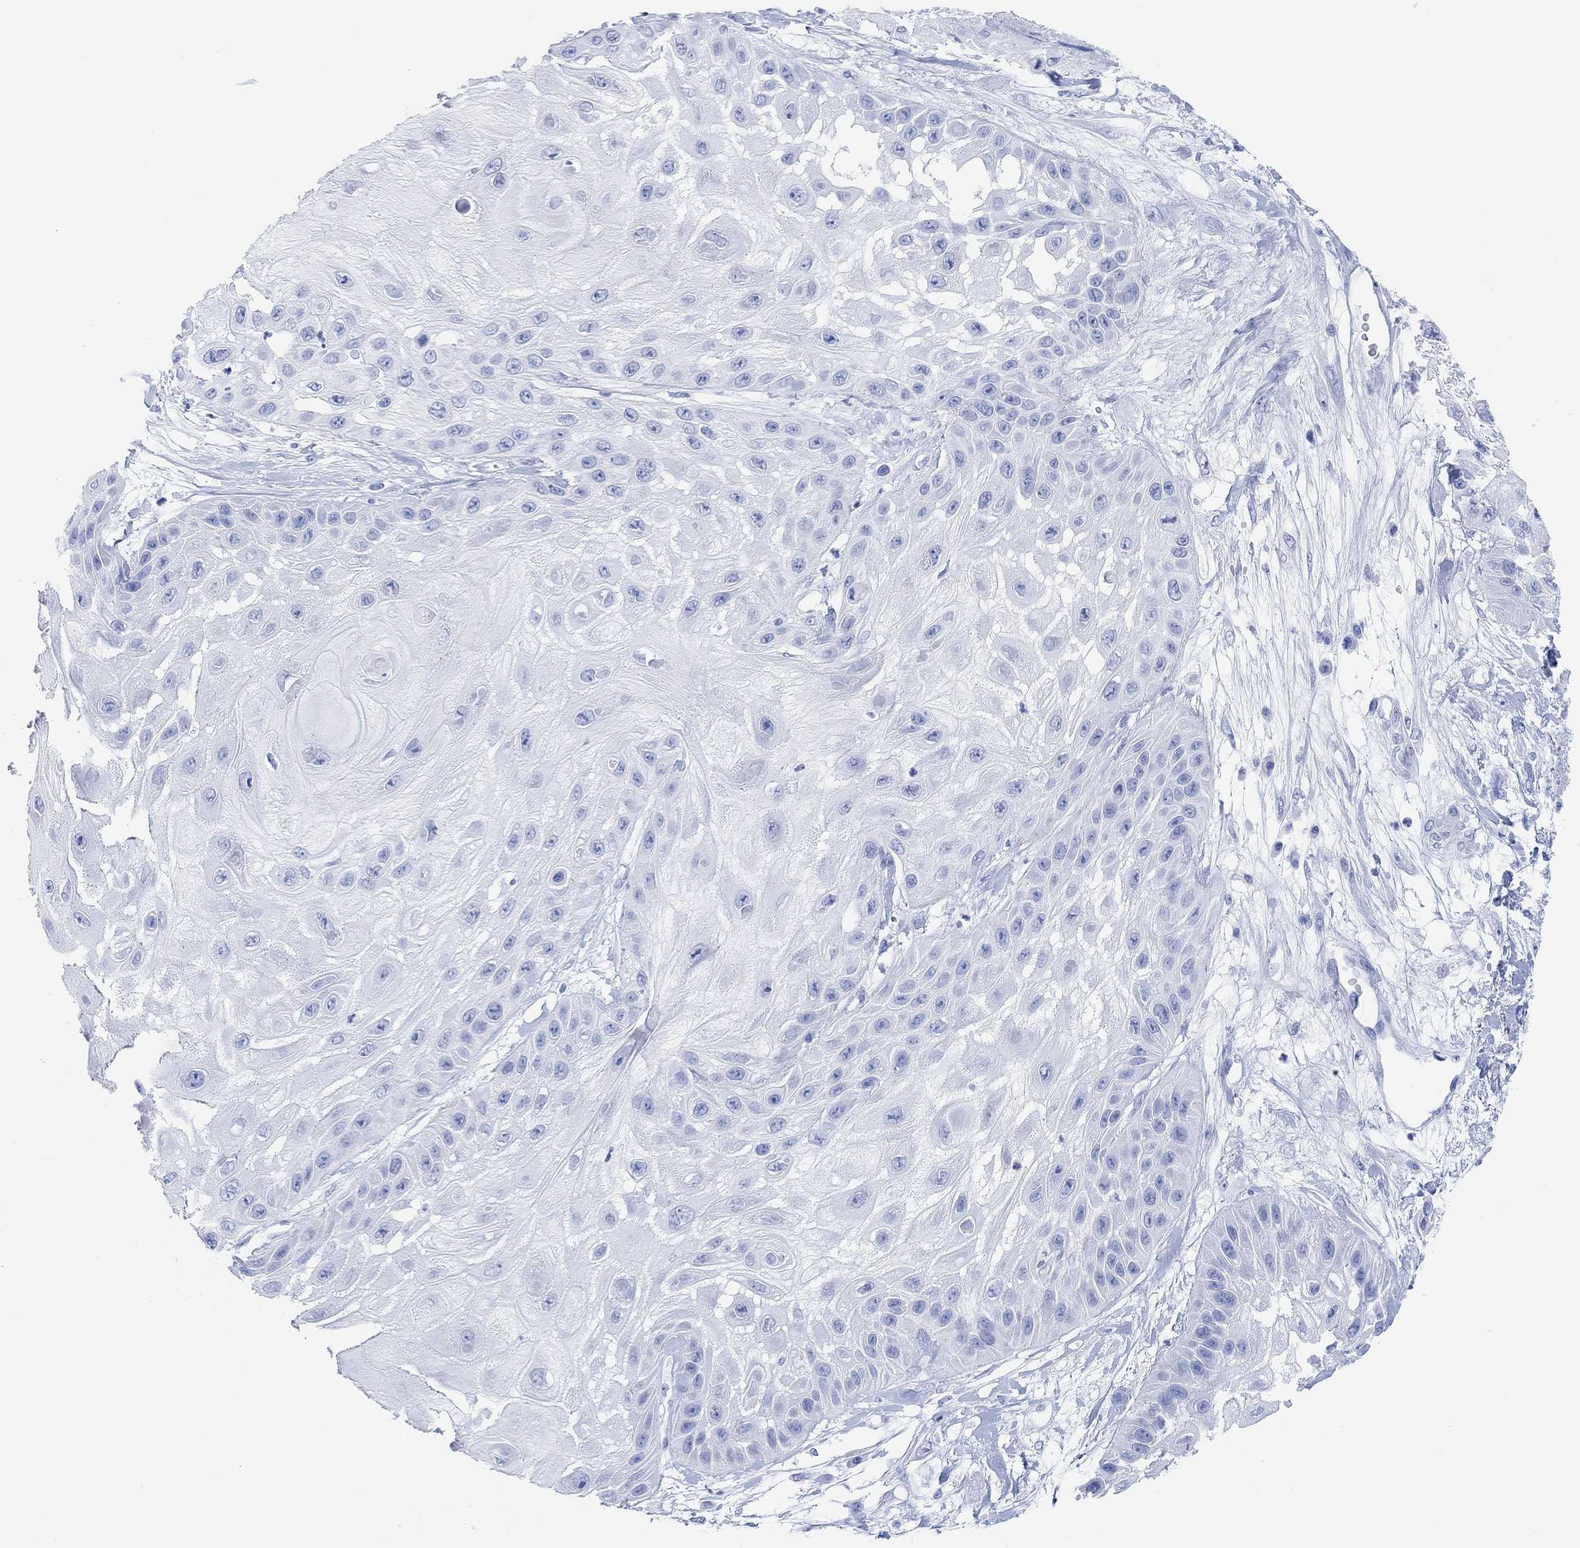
{"staining": {"intensity": "negative", "quantity": "none", "location": "none"}, "tissue": "skin cancer", "cell_type": "Tumor cells", "image_type": "cancer", "snomed": [{"axis": "morphology", "description": "Normal tissue, NOS"}, {"axis": "morphology", "description": "Squamous cell carcinoma, NOS"}, {"axis": "topography", "description": "Skin"}], "caption": "There is no significant staining in tumor cells of skin cancer (squamous cell carcinoma). The staining is performed using DAB (3,3'-diaminobenzidine) brown chromogen with nuclei counter-stained in using hematoxylin.", "gene": "ANKRD33", "patient": {"sex": "male", "age": 79}}